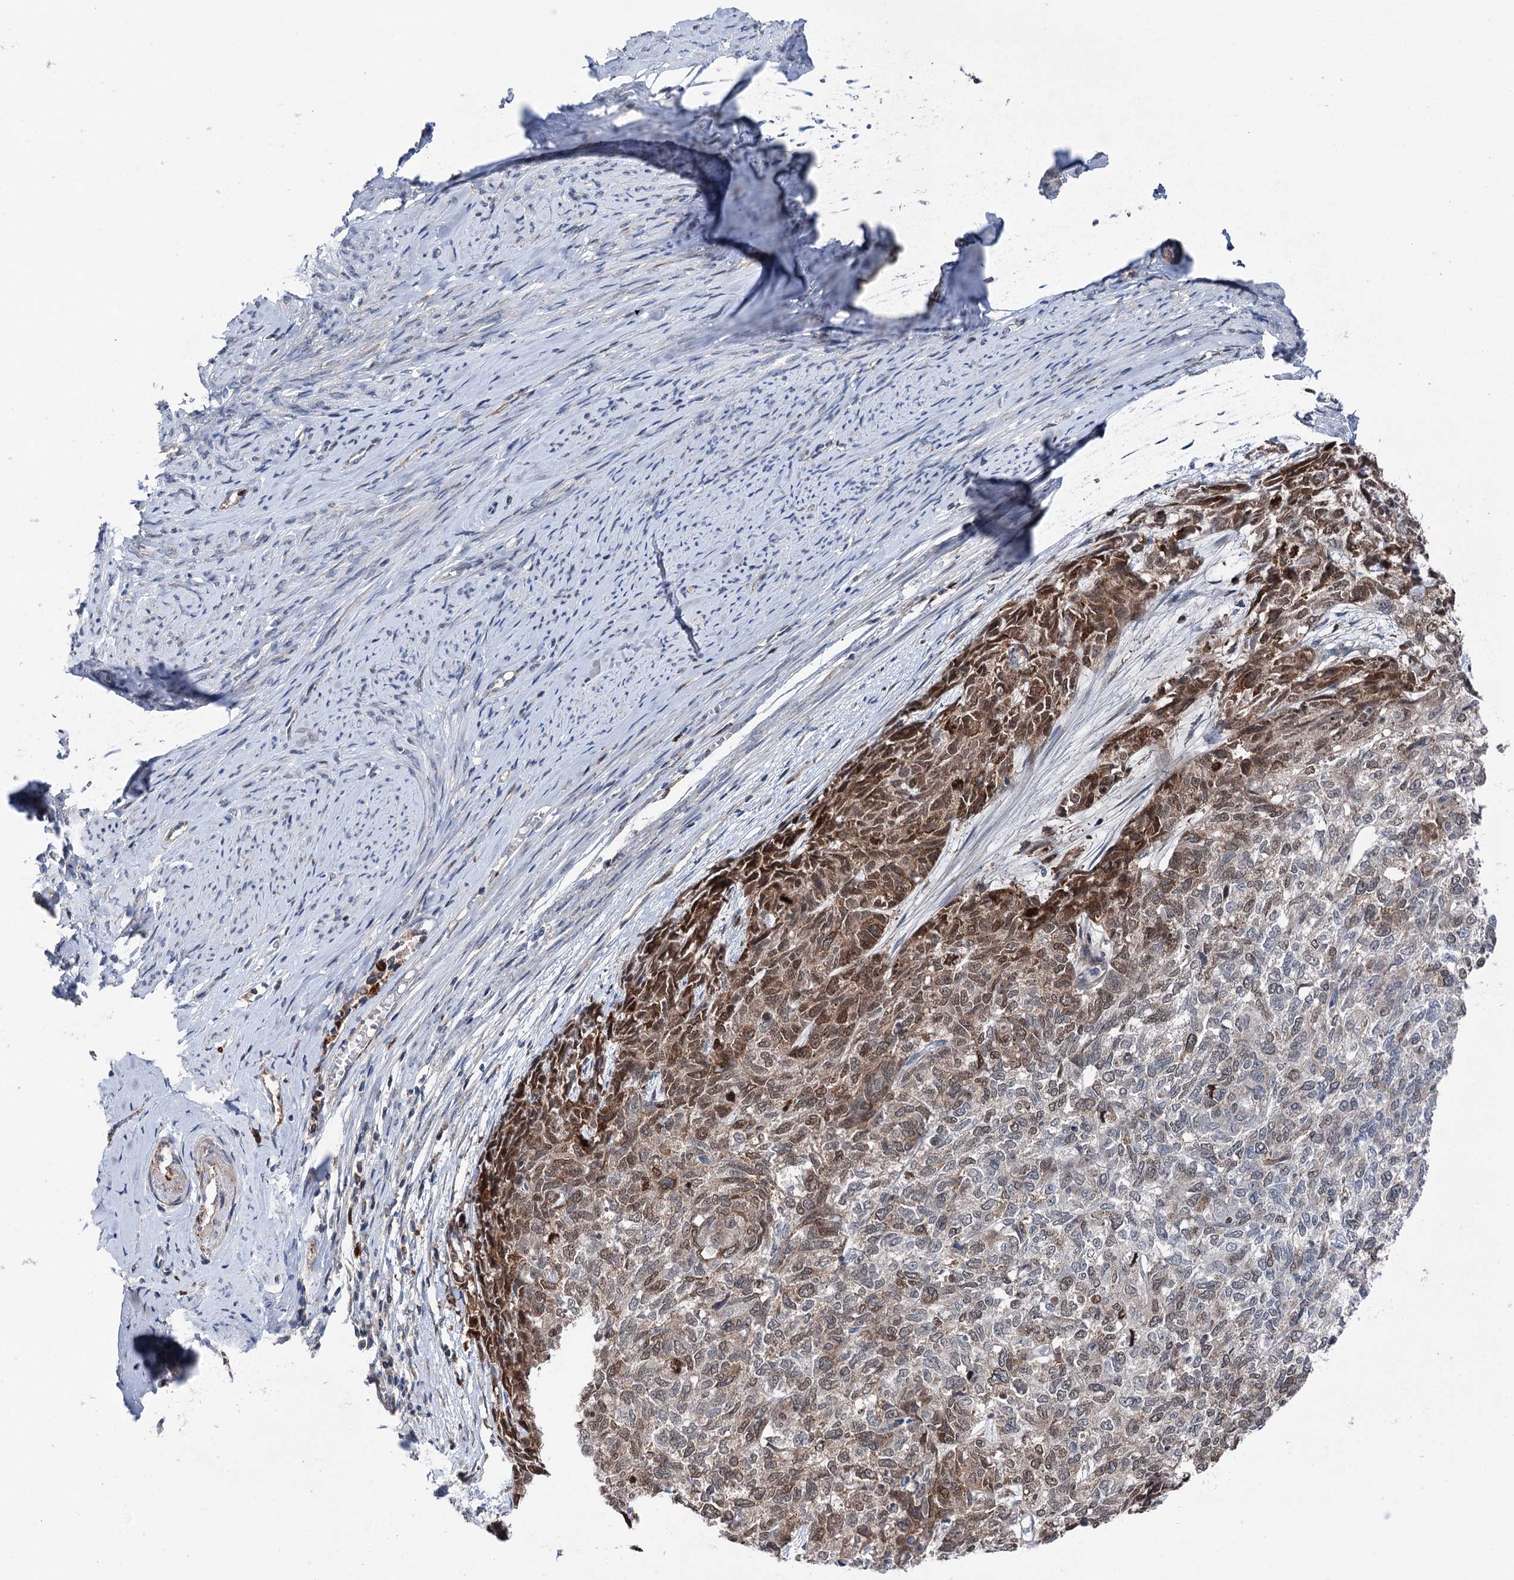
{"staining": {"intensity": "moderate", "quantity": "25%-75%", "location": "cytoplasmic/membranous,nuclear"}, "tissue": "cervical cancer", "cell_type": "Tumor cells", "image_type": "cancer", "snomed": [{"axis": "morphology", "description": "Squamous cell carcinoma, NOS"}, {"axis": "topography", "description": "Cervix"}], "caption": "A micrograph of human squamous cell carcinoma (cervical) stained for a protein displays moderate cytoplasmic/membranous and nuclear brown staining in tumor cells. Using DAB (3,3'-diaminobenzidine) (brown) and hematoxylin (blue) stains, captured at high magnification using brightfield microscopy.", "gene": "NCAPD2", "patient": {"sex": "female", "age": 63}}